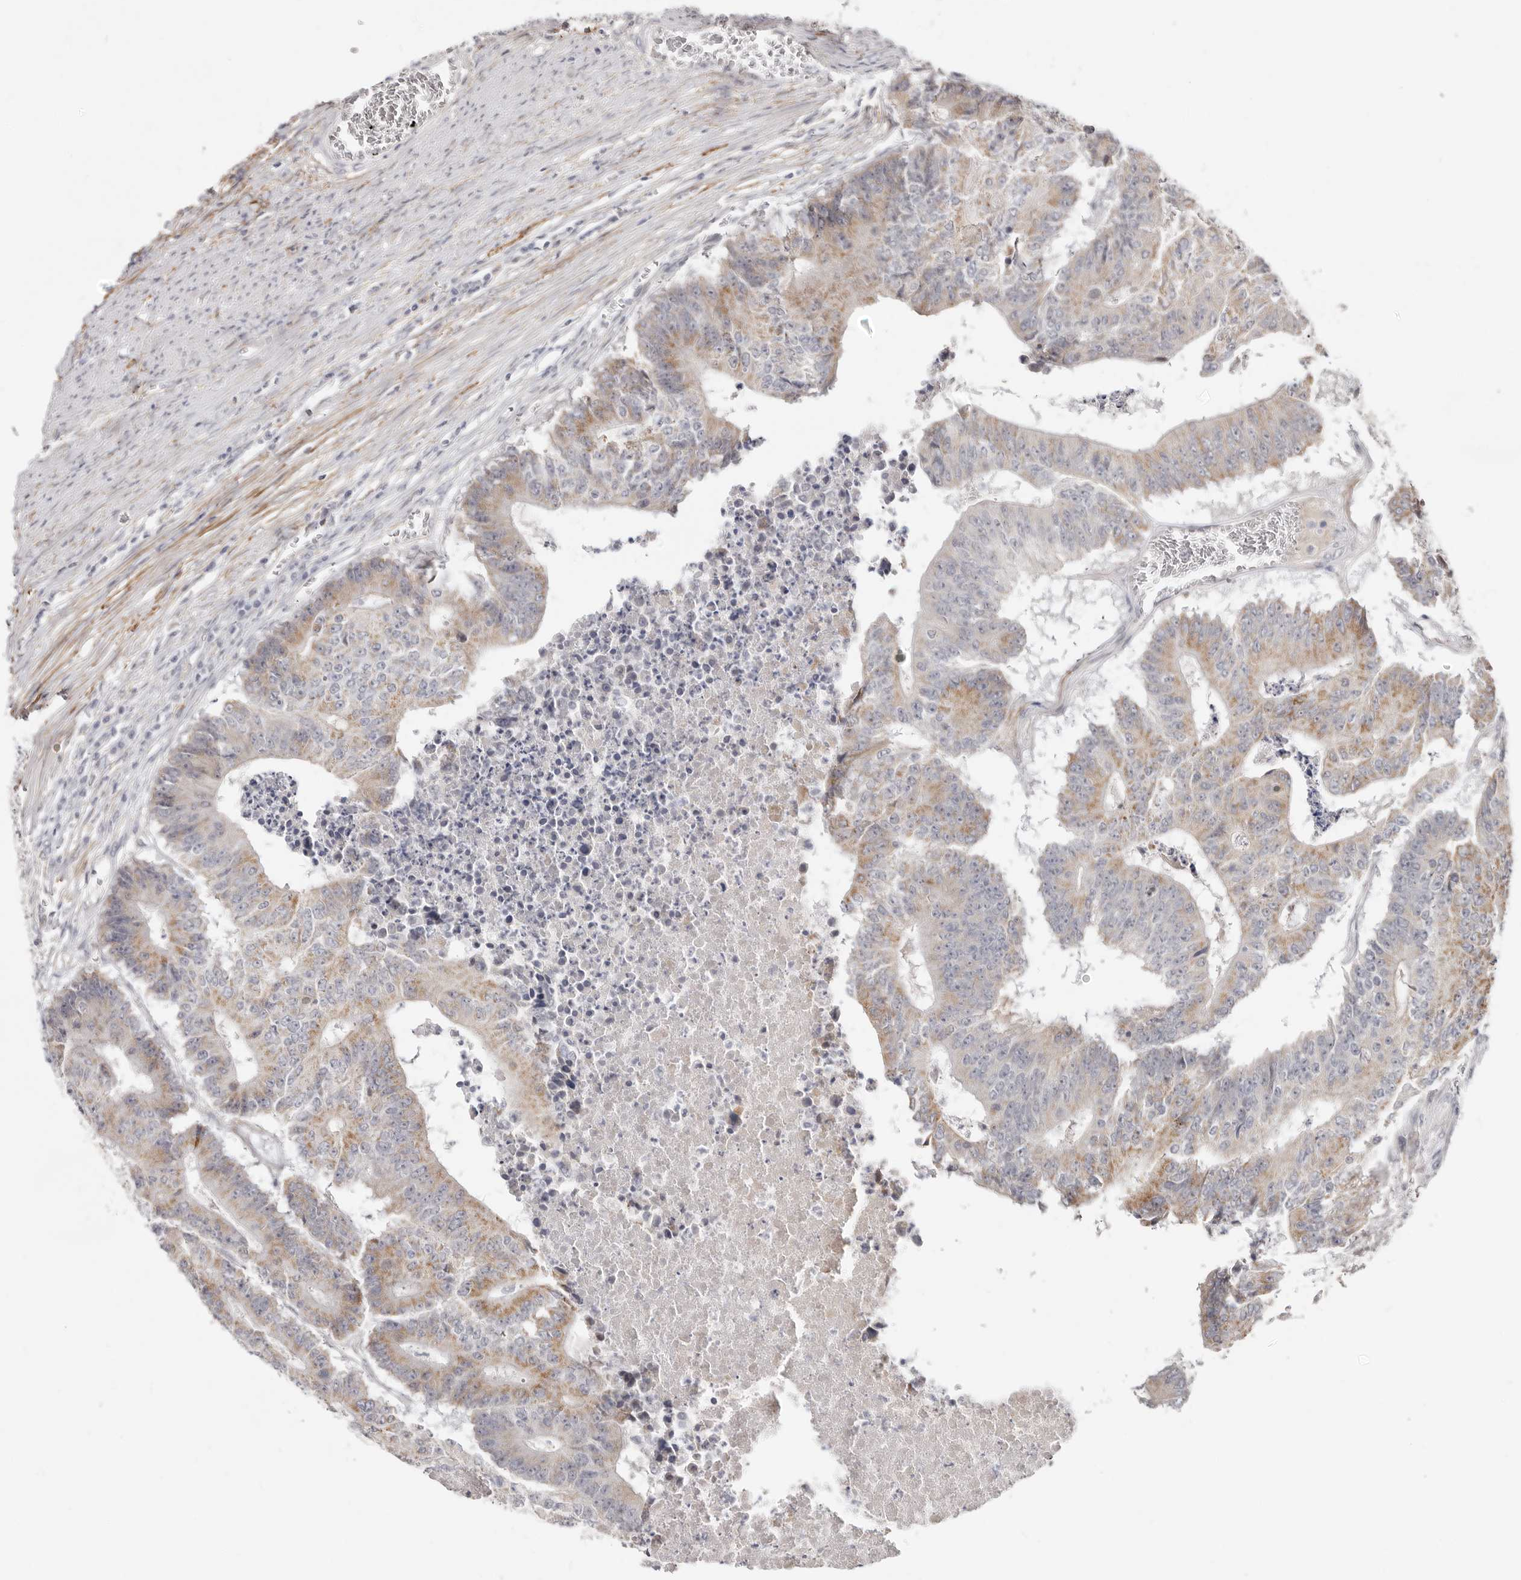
{"staining": {"intensity": "moderate", "quantity": "<25%", "location": "cytoplasmic/membranous"}, "tissue": "colorectal cancer", "cell_type": "Tumor cells", "image_type": "cancer", "snomed": [{"axis": "morphology", "description": "Adenocarcinoma, NOS"}, {"axis": "topography", "description": "Colon"}], "caption": "High-magnification brightfield microscopy of colorectal adenocarcinoma stained with DAB (3,3'-diaminobenzidine) (brown) and counterstained with hematoxylin (blue). tumor cells exhibit moderate cytoplasmic/membranous staining is seen in approximately<25% of cells.", "gene": "SZT2", "patient": {"sex": "male", "age": 87}}